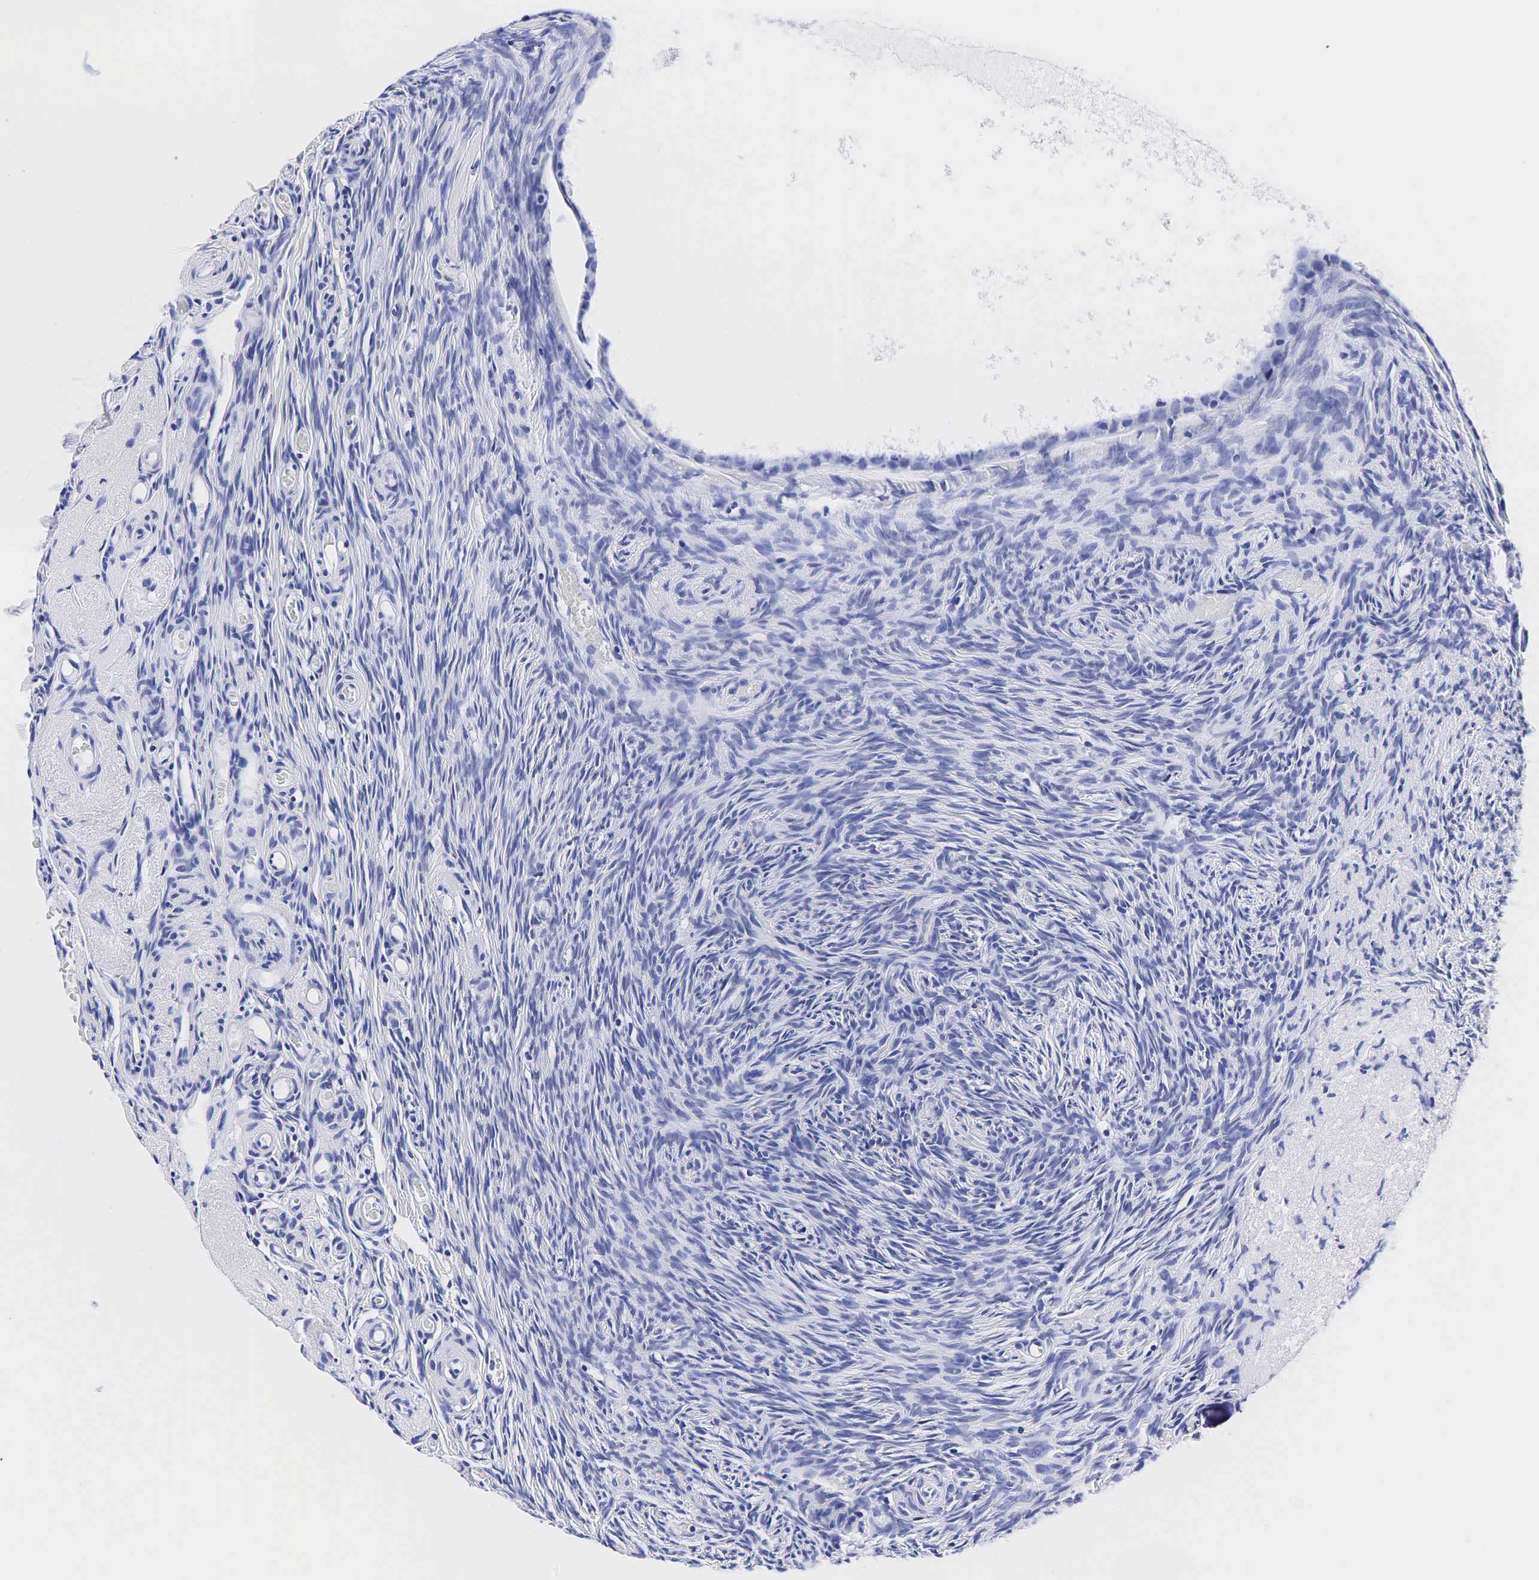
{"staining": {"intensity": "negative", "quantity": "none", "location": "none"}, "tissue": "ovary", "cell_type": "Follicle cells", "image_type": "normal", "snomed": [{"axis": "morphology", "description": "Normal tissue, NOS"}, {"axis": "topography", "description": "Ovary"}], "caption": "DAB (3,3'-diaminobenzidine) immunohistochemical staining of benign ovary reveals no significant expression in follicle cells.", "gene": "KLK3", "patient": {"sex": "female", "age": 78}}